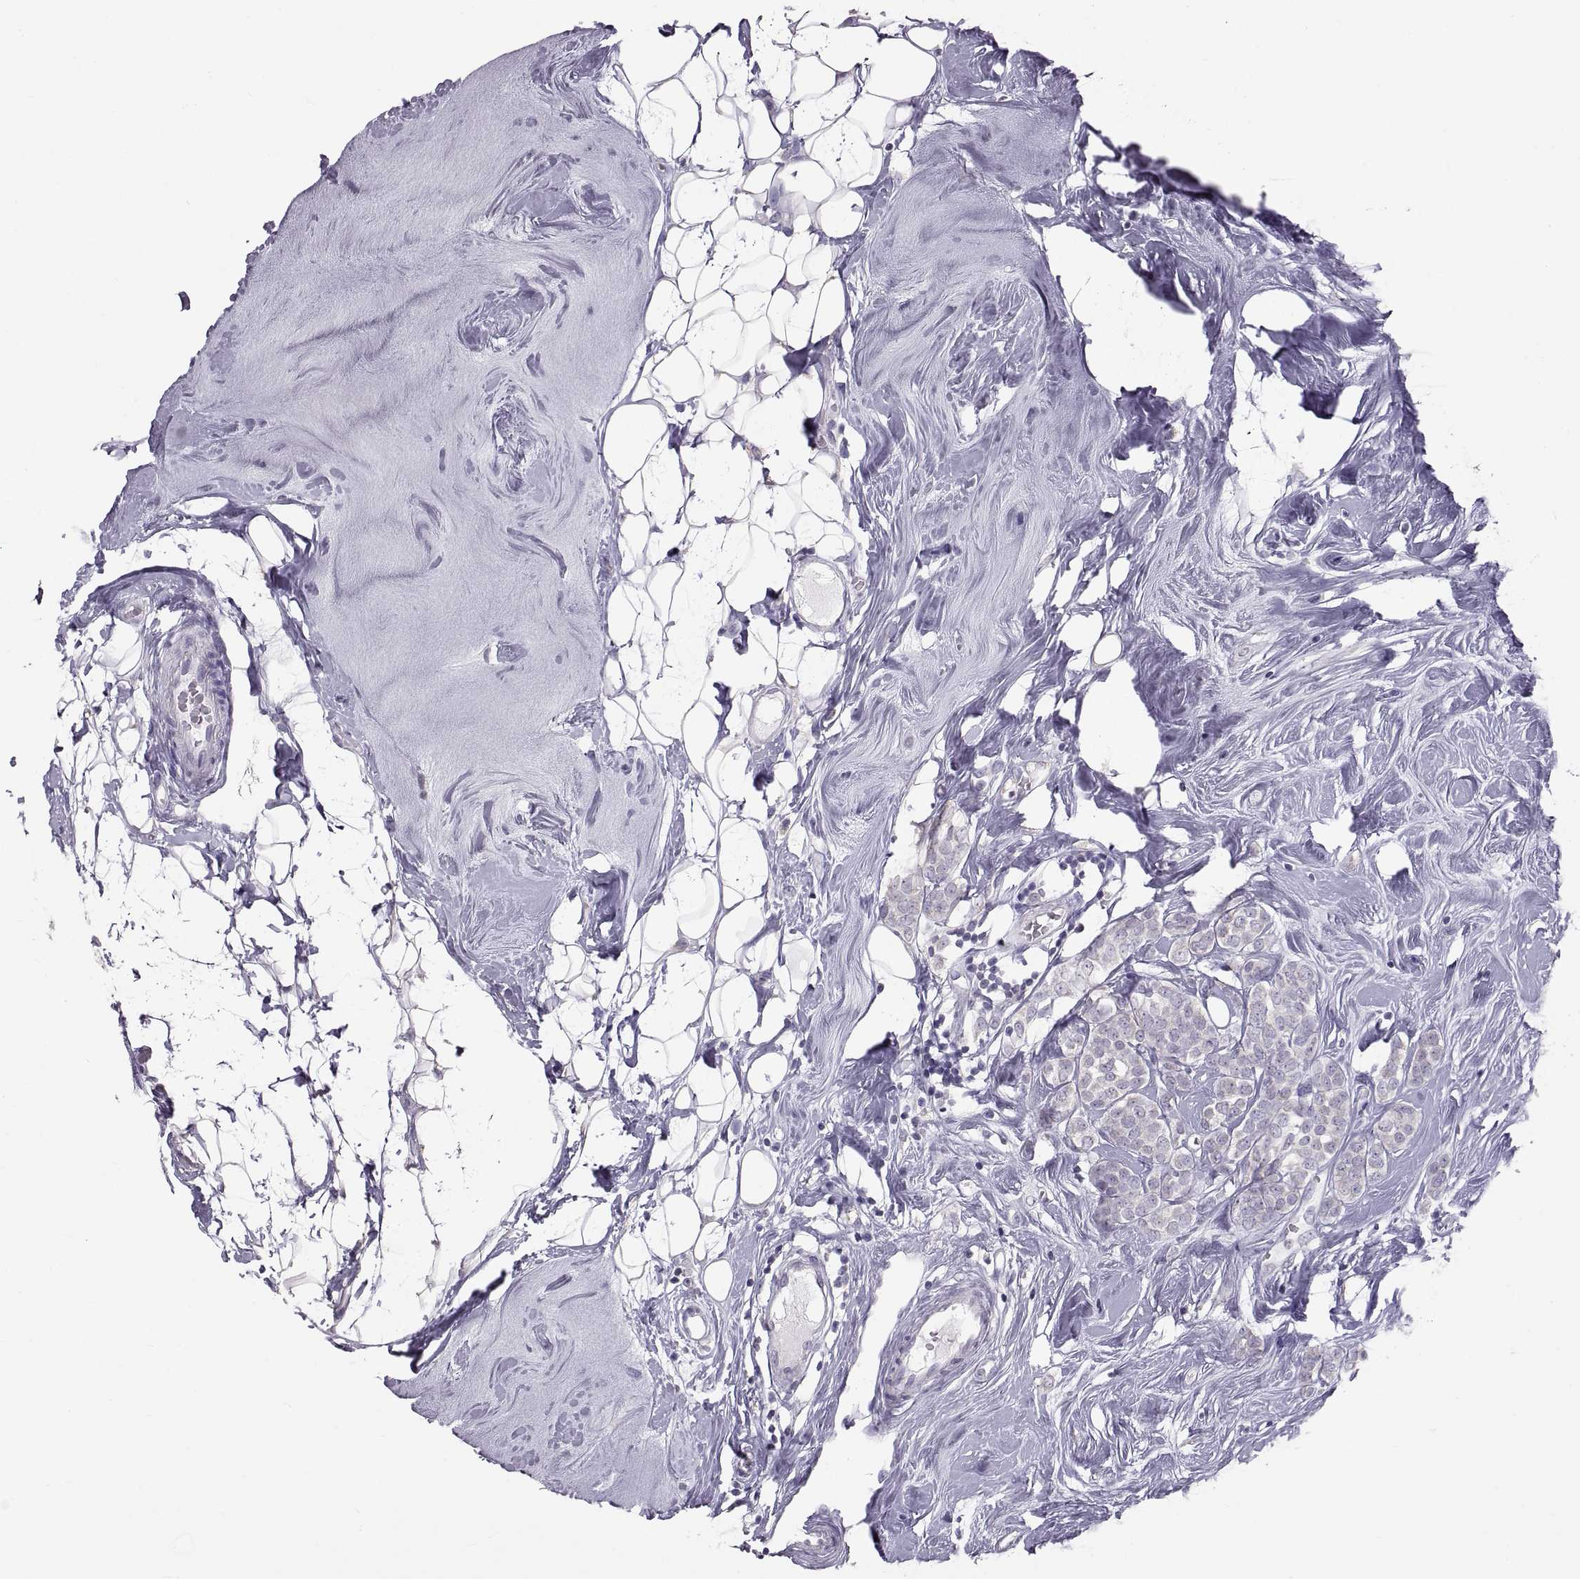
{"staining": {"intensity": "negative", "quantity": "none", "location": "none"}, "tissue": "breast cancer", "cell_type": "Tumor cells", "image_type": "cancer", "snomed": [{"axis": "morphology", "description": "Lobular carcinoma"}, {"axis": "topography", "description": "Breast"}], "caption": "Human breast cancer (lobular carcinoma) stained for a protein using immunohistochemistry reveals no positivity in tumor cells.", "gene": "WBP2NL", "patient": {"sex": "female", "age": 49}}